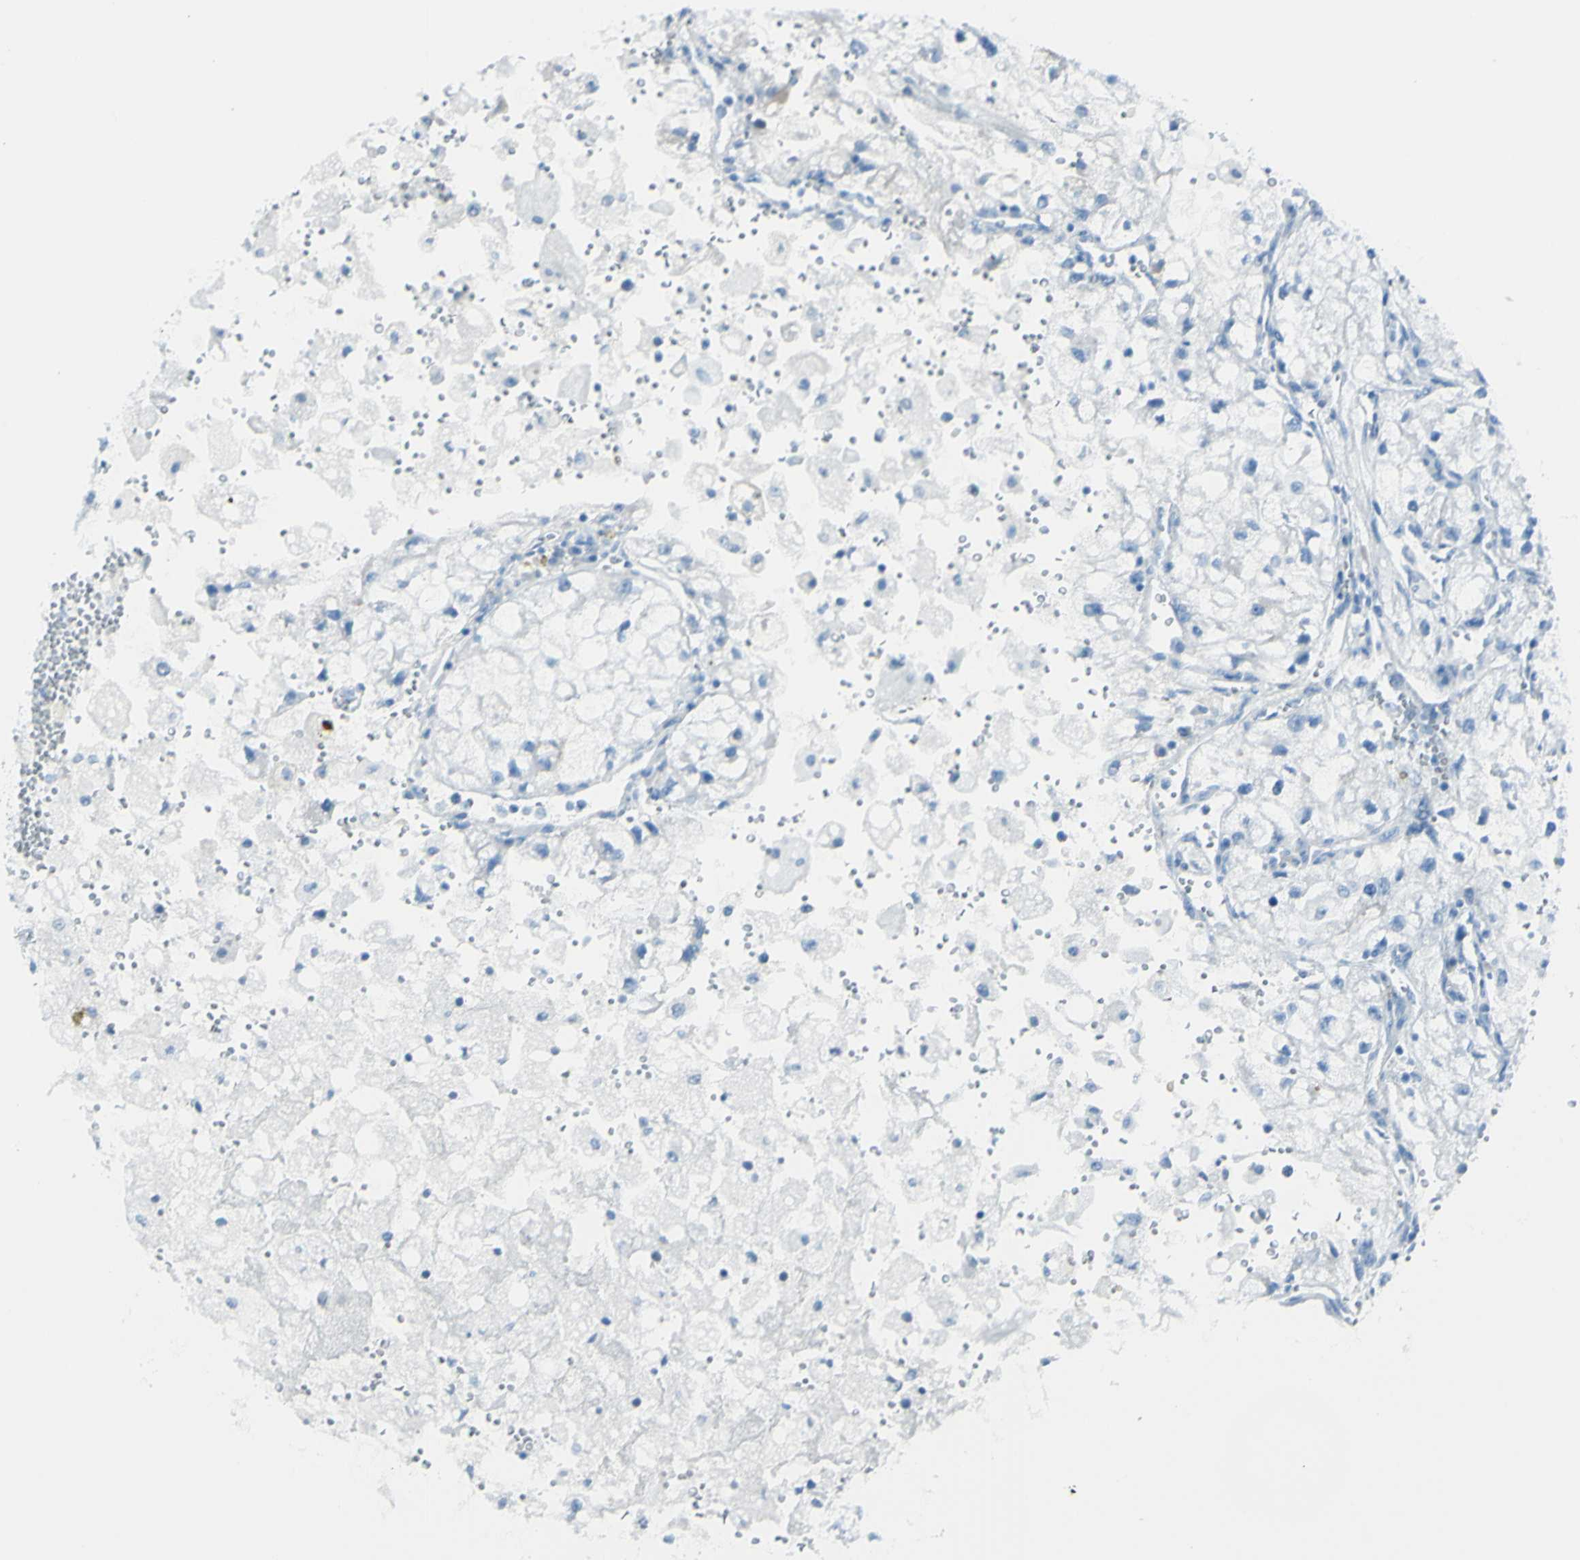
{"staining": {"intensity": "negative", "quantity": "none", "location": "none"}, "tissue": "renal cancer", "cell_type": "Tumor cells", "image_type": "cancer", "snomed": [{"axis": "morphology", "description": "Adenocarcinoma, NOS"}, {"axis": "topography", "description": "Kidney"}], "caption": "This is an IHC image of human renal cancer (adenocarcinoma). There is no expression in tumor cells.", "gene": "TFPI2", "patient": {"sex": "female", "age": 70}}